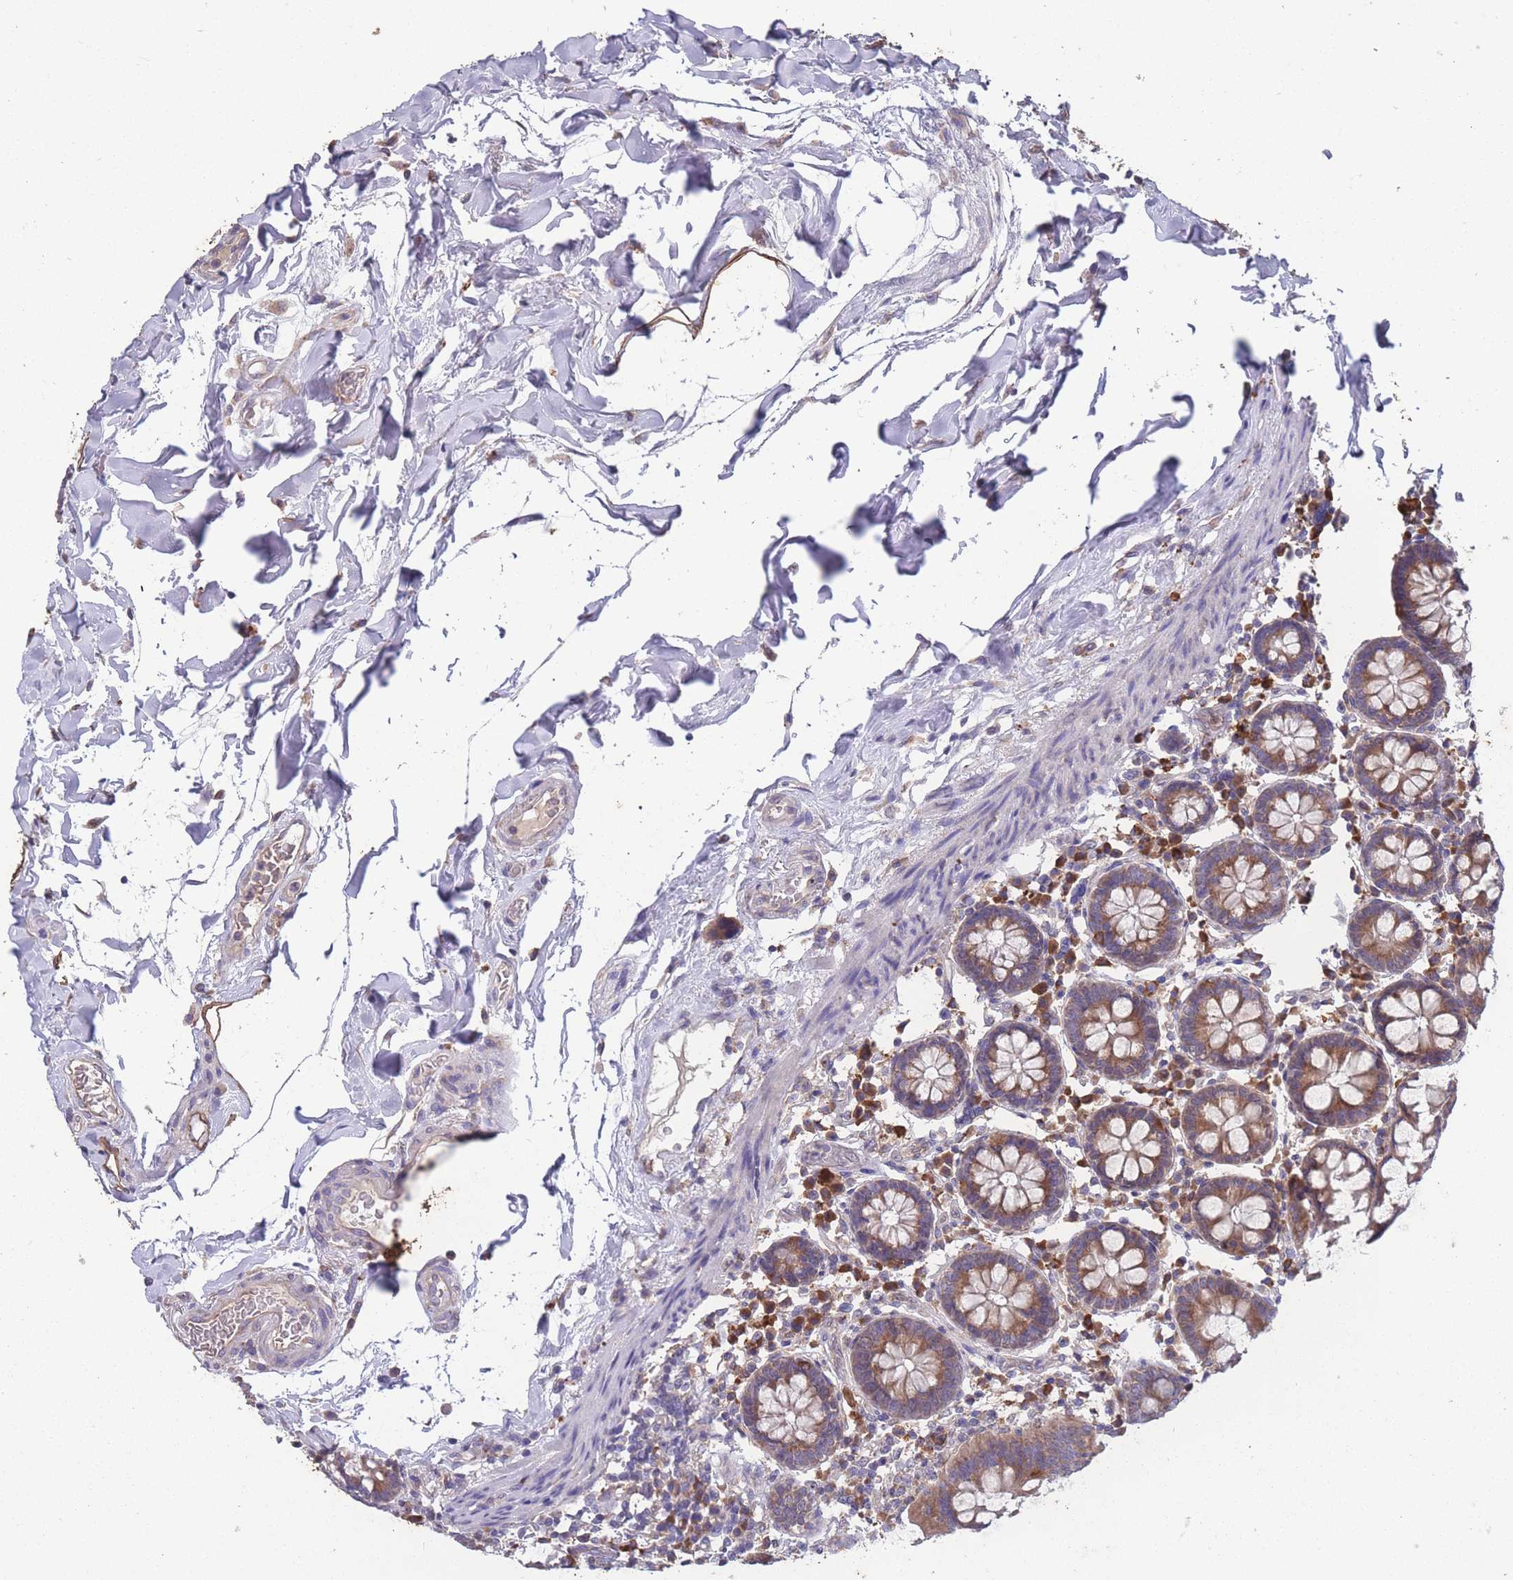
{"staining": {"intensity": "weak", "quantity": "<25%", "location": "cytoplasmic/membranous"}, "tissue": "colon", "cell_type": "Endothelial cells", "image_type": "normal", "snomed": [{"axis": "morphology", "description": "Normal tissue, NOS"}, {"axis": "topography", "description": "Colon"}], "caption": "The immunohistochemistry photomicrograph has no significant expression in endothelial cells of colon. The staining was performed using DAB to visualize the protein expression in brown, while the nuclei were stained in blue with hematoxylin (Magnification: 20x).", "gene": "STIM2", "patient": {"sex": "female", "age": 79}}